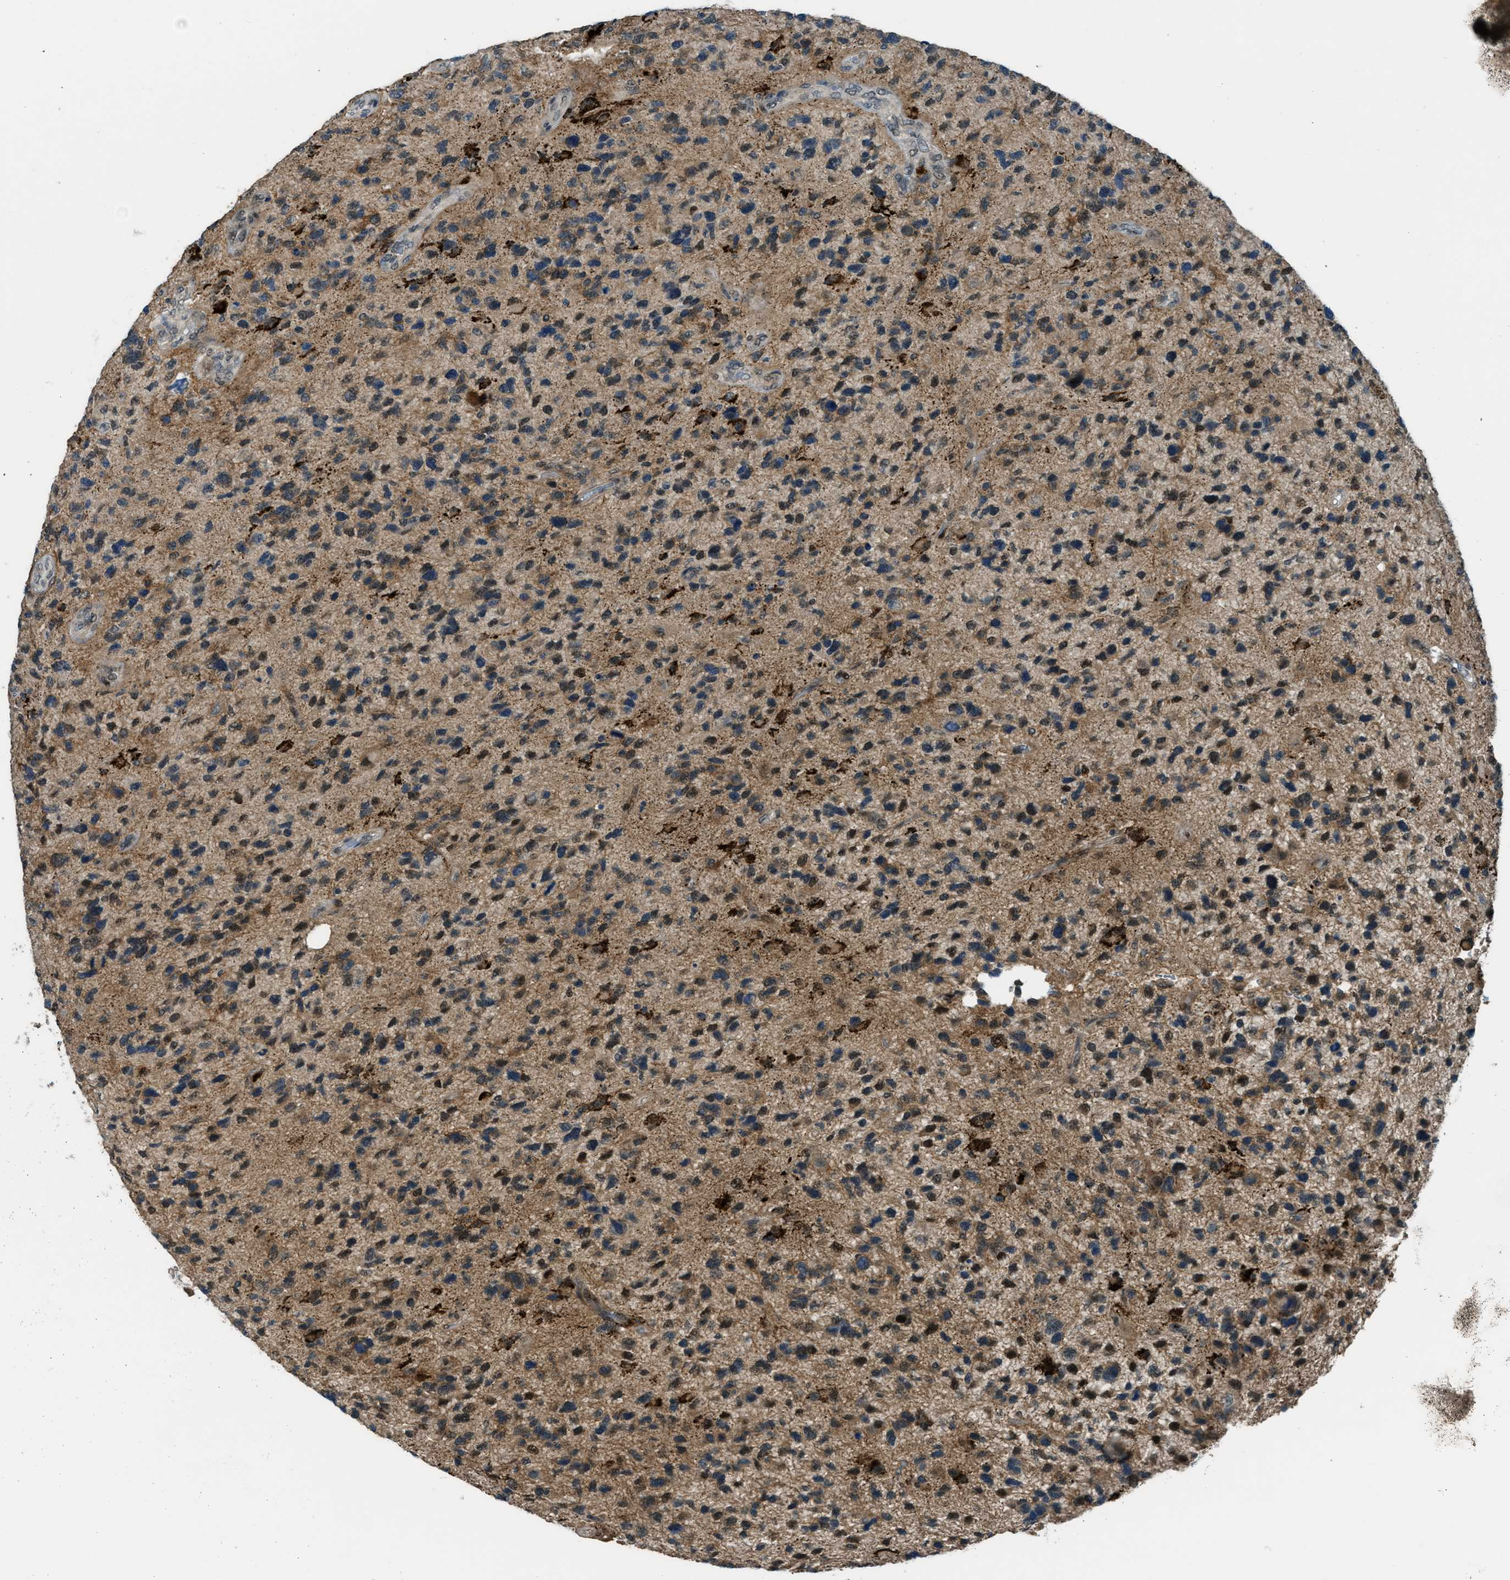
{"staining": {"intensity": "moderate", "quantity": "25%-75%", "location": "cytoplasmic/membranous"}, "tissue": "glioma", "cell_type": "Tumor cells", "image_type": "cancer", "snomed": [{"axis": "morphology", "description": "Glioma, malignant, High grade"}, {"axis": "topography", "description": "Brain"}], "caption": "A brown stain highlights moderate cytoplasmic/membranous expression of a protein in glioma tumor cells.", "gene": "NPEPL1", "patient": {"sex": "female", "age": 58}}